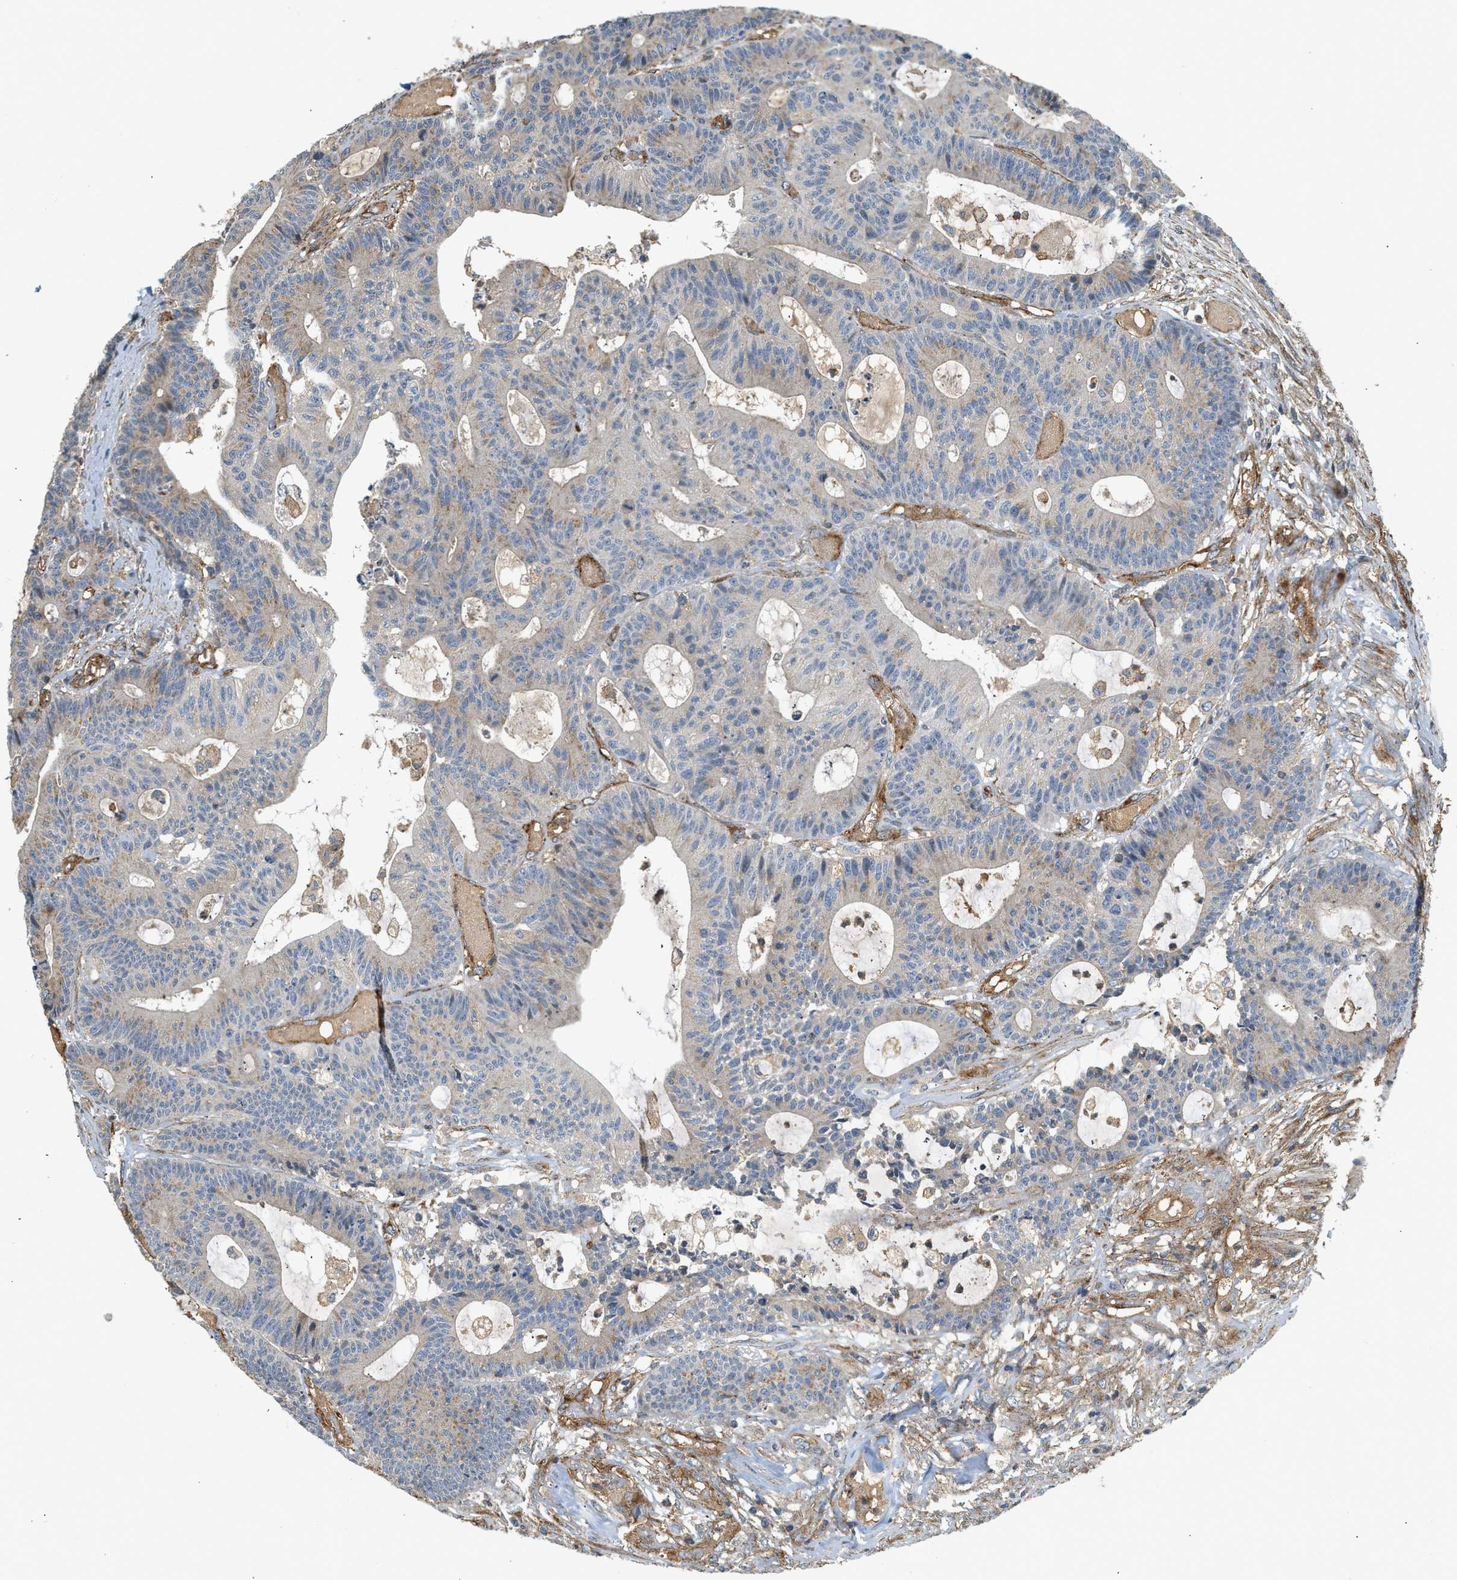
{"staining": {"intensity": "weak", "quantity": "<25%", "location": "cytoplasmic/membranous"}, "tissue": "colorectal cancer", "cell_type": "Tumor cells", "image_type": "cancer", "snomed": [{"axis": "morphology", "description": "Adenocarcinoma, NOS"}, {"axis": "topography", "description": "Colon"}], "caption": "Tumor cells show no significant positivity in colorectal adenocarcinoma.", "gene": "HIP1", "patient": {"sex": "female", "age": 84}}